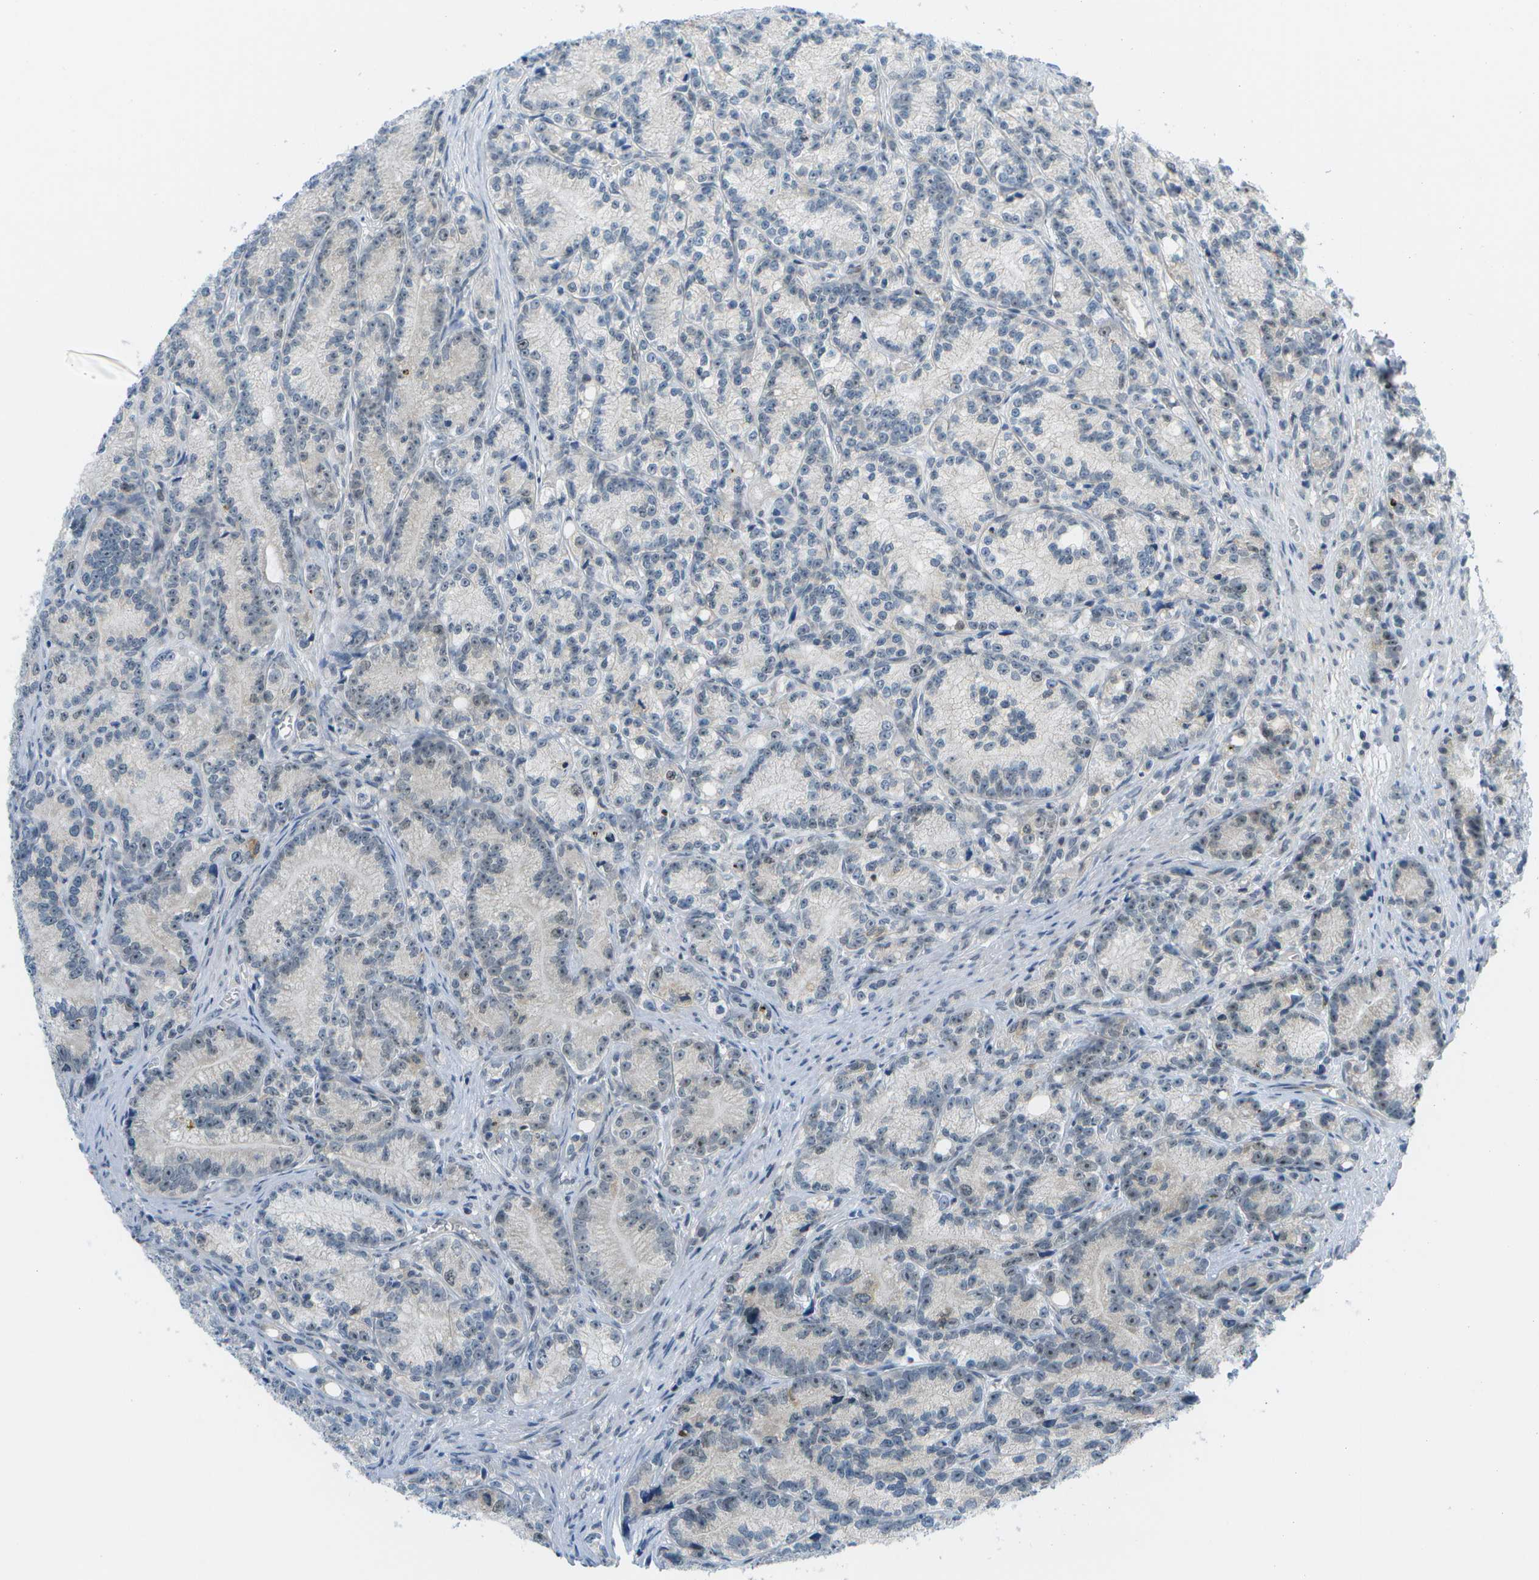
{"staining": {"intensity": "weak", "quantity": "<25%", "location": "nuclear"}, "tissue": "prostate cancer", "cell_type": "Tumor cells", "image_type": "cancer", "snomed": [{"axis": "morphology", "description": "Adenocarcinoma, Low grade"}, {"axis": "topography", "description": "Prostate"}], "caption": "The immunohistochemistry image has no significant positivity in tumor cells of prostate low-grade adenocarcinoma tissue. The staining was performed using DAB (3,3'-diaminobenzidine) to visualize the protein expression in brown, while the nuclei were stained in blue with hematoxylin (Magnification: 20x).", "gene": "PITHD1", "patient": {"sex": "male", "age": 89}}